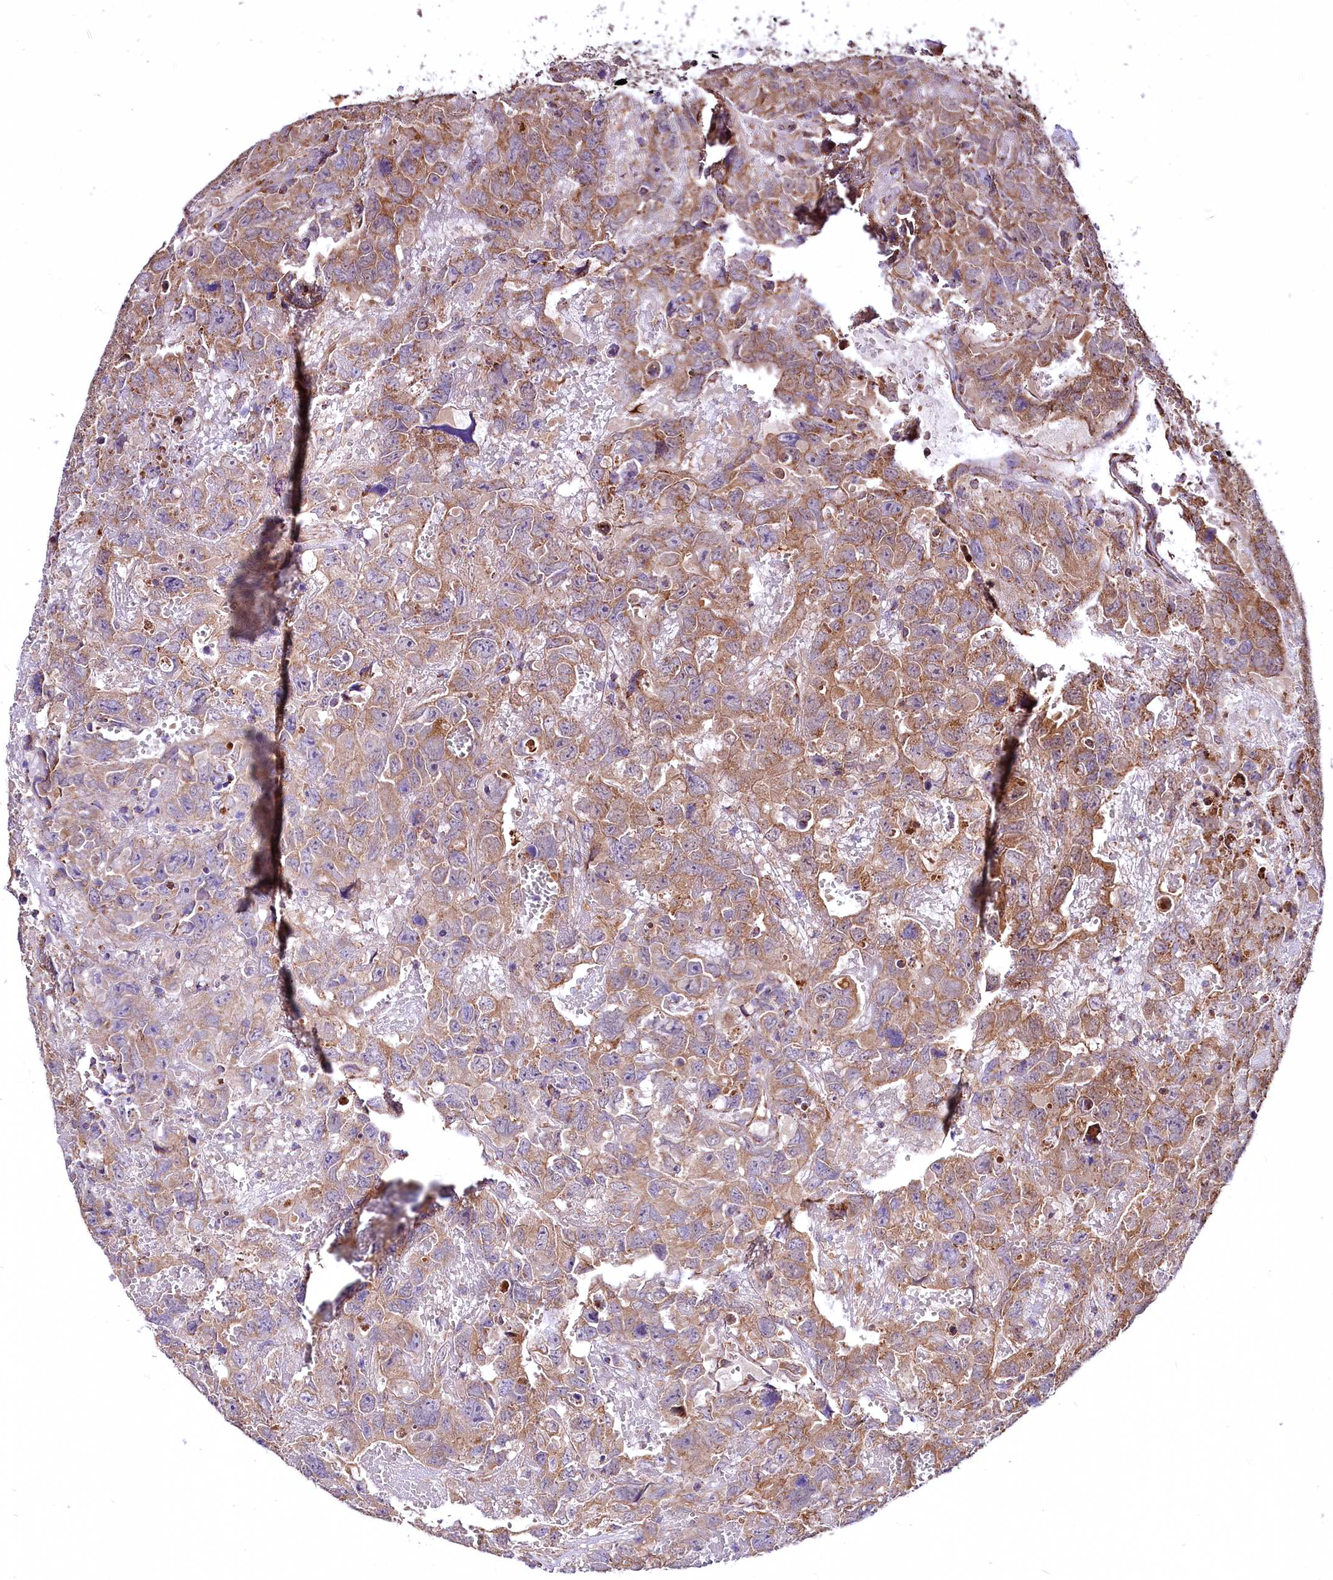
{"staining": {"intensity": "moderate", "quantity": "25%-75%", "location": "cytoplasmic/membranous"}, "tissue": "testis cancer", "cell_type": "Tumor cells", "image_type": "cancer", "snomed": [{"axis": "morphology", "description": "Carcinoma, Embryonal, NOS"}, {"axis": "topography", "description": "Testis"}], "caption": "Testis cancer (embryonal carcinoma) stained for a protein (brown) shows moderate cytoplasmic/membranous positive expression in about 25%-75% of tumor cells.", "gene": "NUDT15", "patient": {"sex": "male", "age": 45}}